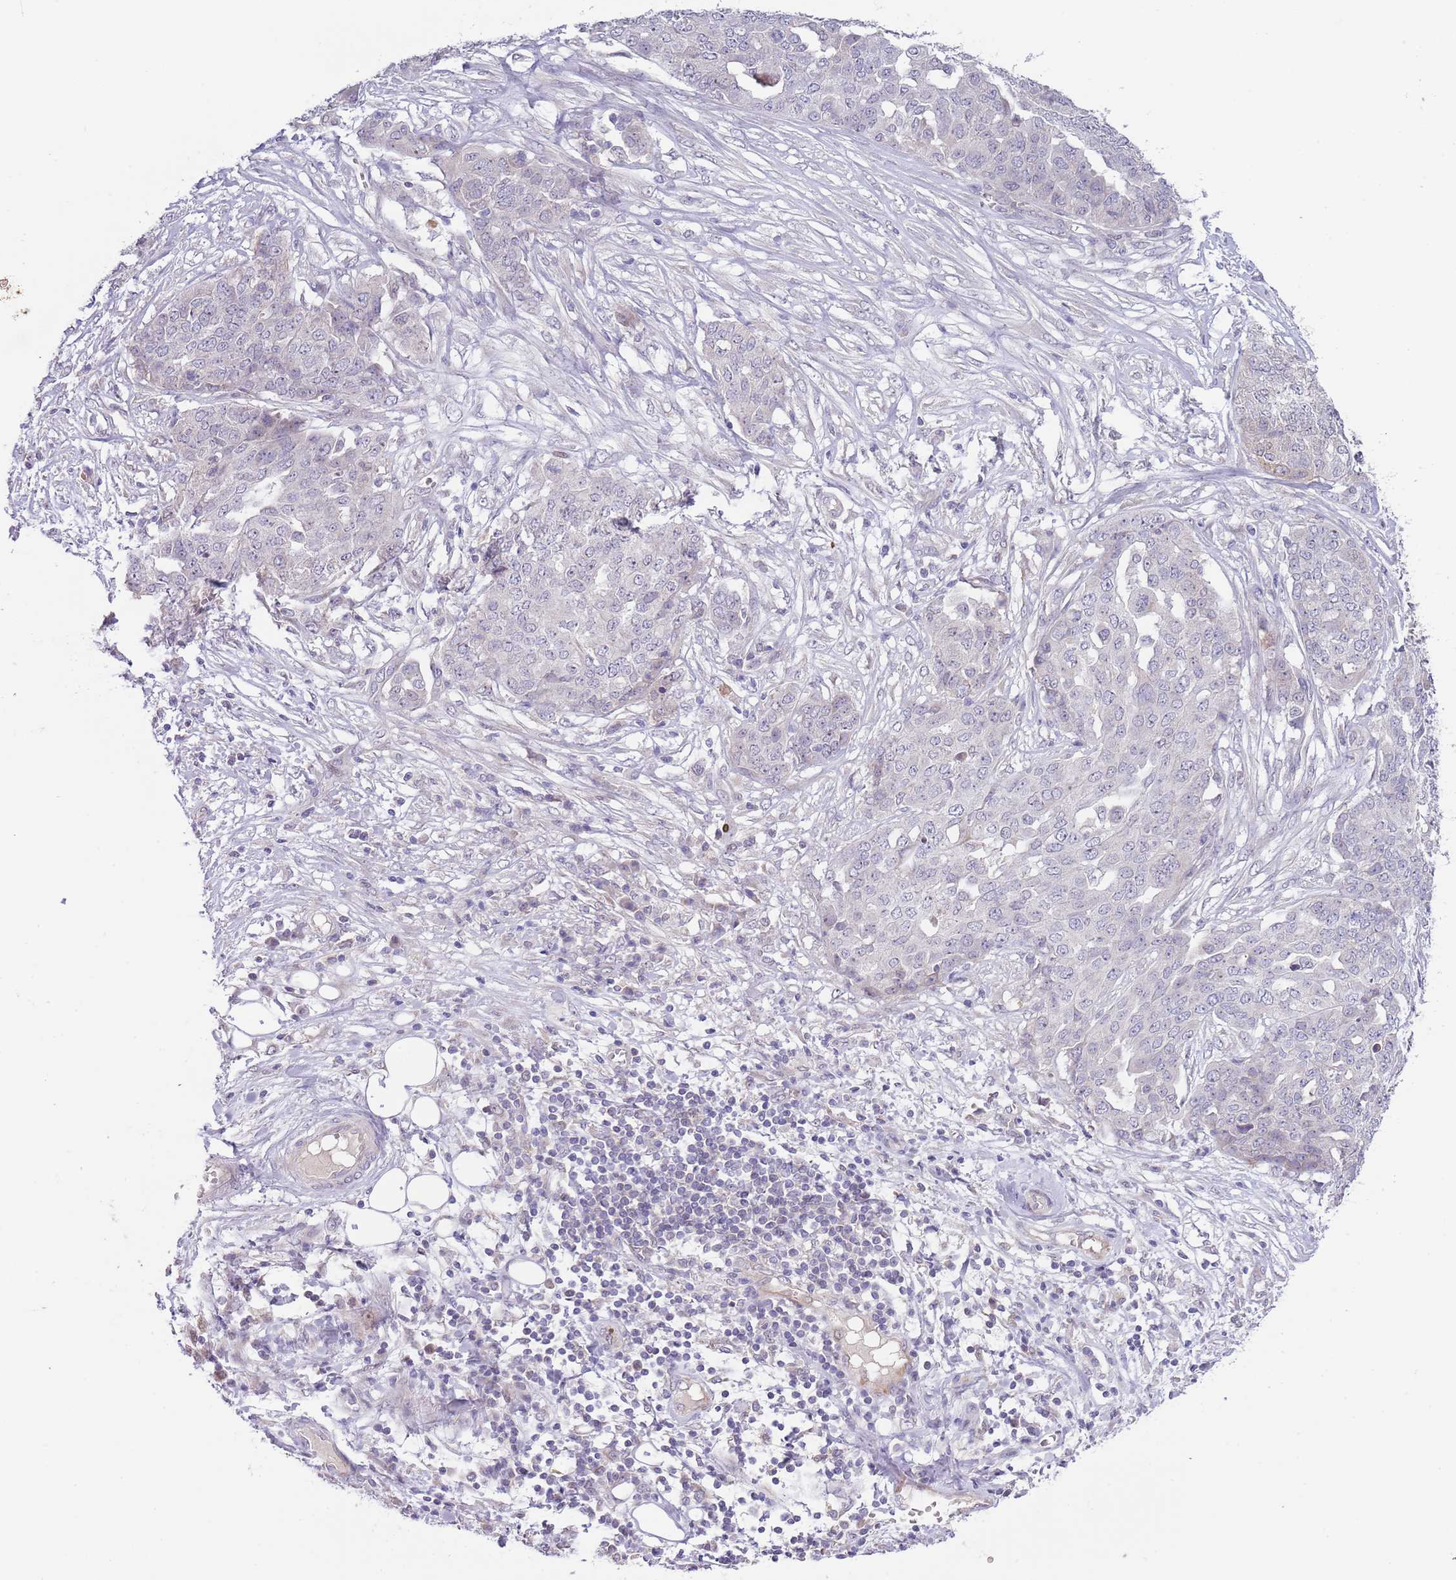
{"staining": {"intensity": "negative", "quantity": "none", "location": "none"}, "tissue": "ovarian cancer", "cell_type": "Tumor cells", "image_type": "cancer", "snomed": [{"axis": "morphology", "description": "Cystadenocarcinoma, serous, NOS"}, {"axis": "topography", "description": "Soft tissue"}, {"axis": "topography", "description": "Ovary"}], "caption": "Photomicrograph shows no protein staining in tumor cells of ovarian cancer (serous cystadenocarcinoma) tissue. (Stains: DAB (3,3'-diaminobenzidine) immunohistochemistry (IHC) with hematoxylin counter stain, Microscopy: brightfield microscopy at high magnification).", "gene": "AP1S2", "patient": {"sex": "female", "age": 57}}